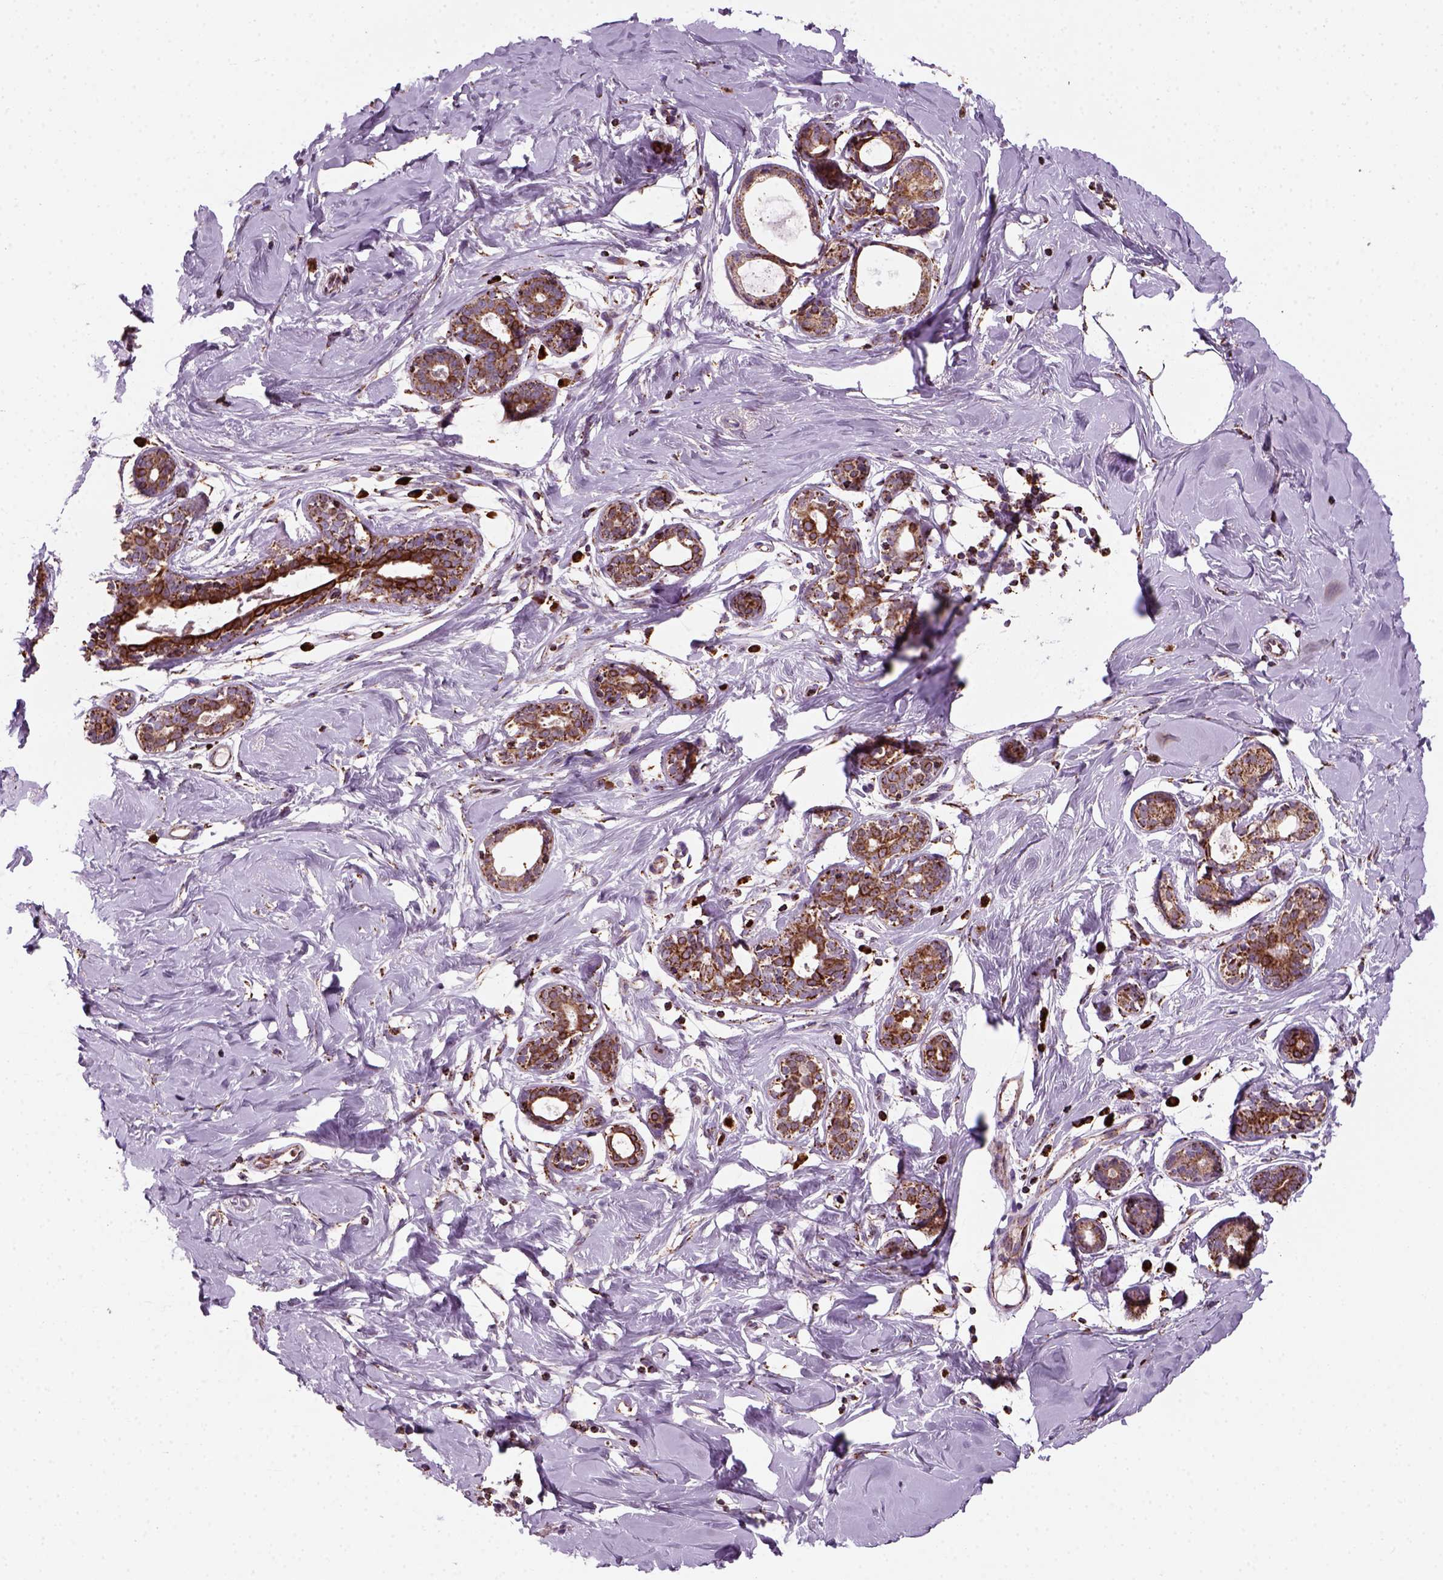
{"staining": {"intensity": "weak", "quantity": ">75%", "location": "cytoplasmic/membranous"}, "tissue": "breast", "cell_type": "Adipocytes", "image_type": "normal", "snomed": [{"axis": "morphology", "description": "Normal tissue, NOS"}, {"axis": "topography", "description": "Breast"}], "caption": "The immunohistochemical stain highlights weak cytoplasmic/membranous expression in adipocytes of normal breast.", "gene": "NUDT16L1", "patient": {"sex": "female", "age": 27}}